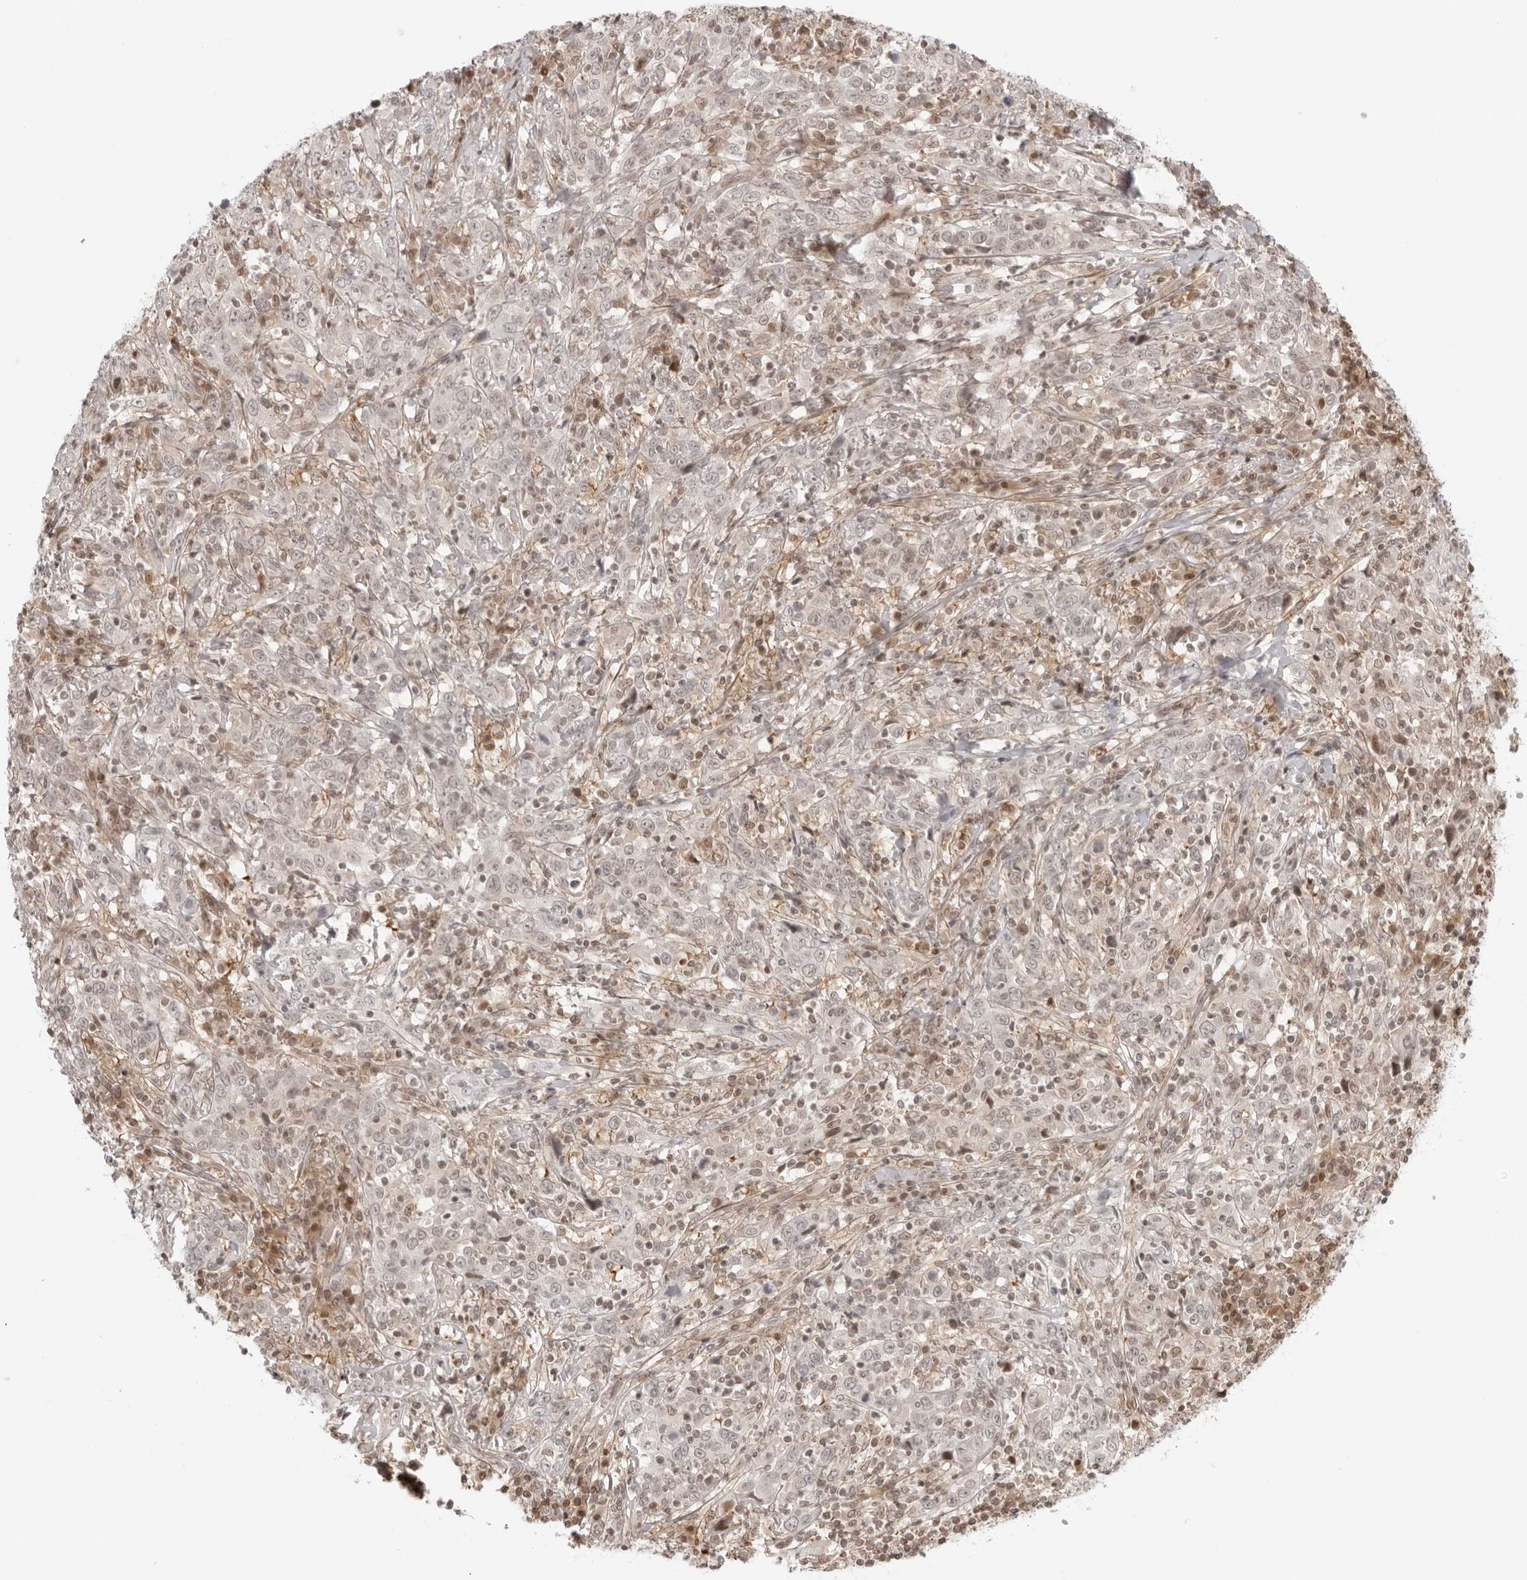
{"staining": {"intensity": "negative", "quantity": "none", "location": "none"}, "tissue": "cervical cancer", "cell_type": "Tumor cells", "image_type": "cancer", "snomed": [{"axis": "morphology", "description": "Squamous cell carcinoma, NOS"}, {"axis": "topography", "description": "Cervix"}], "caption": "Tumor cells are negative for brown protein staining in cervical cancer (squamous cell carcinoma).", "gene": "RNF146", "patient": {"sex": "female", "age": 46}}